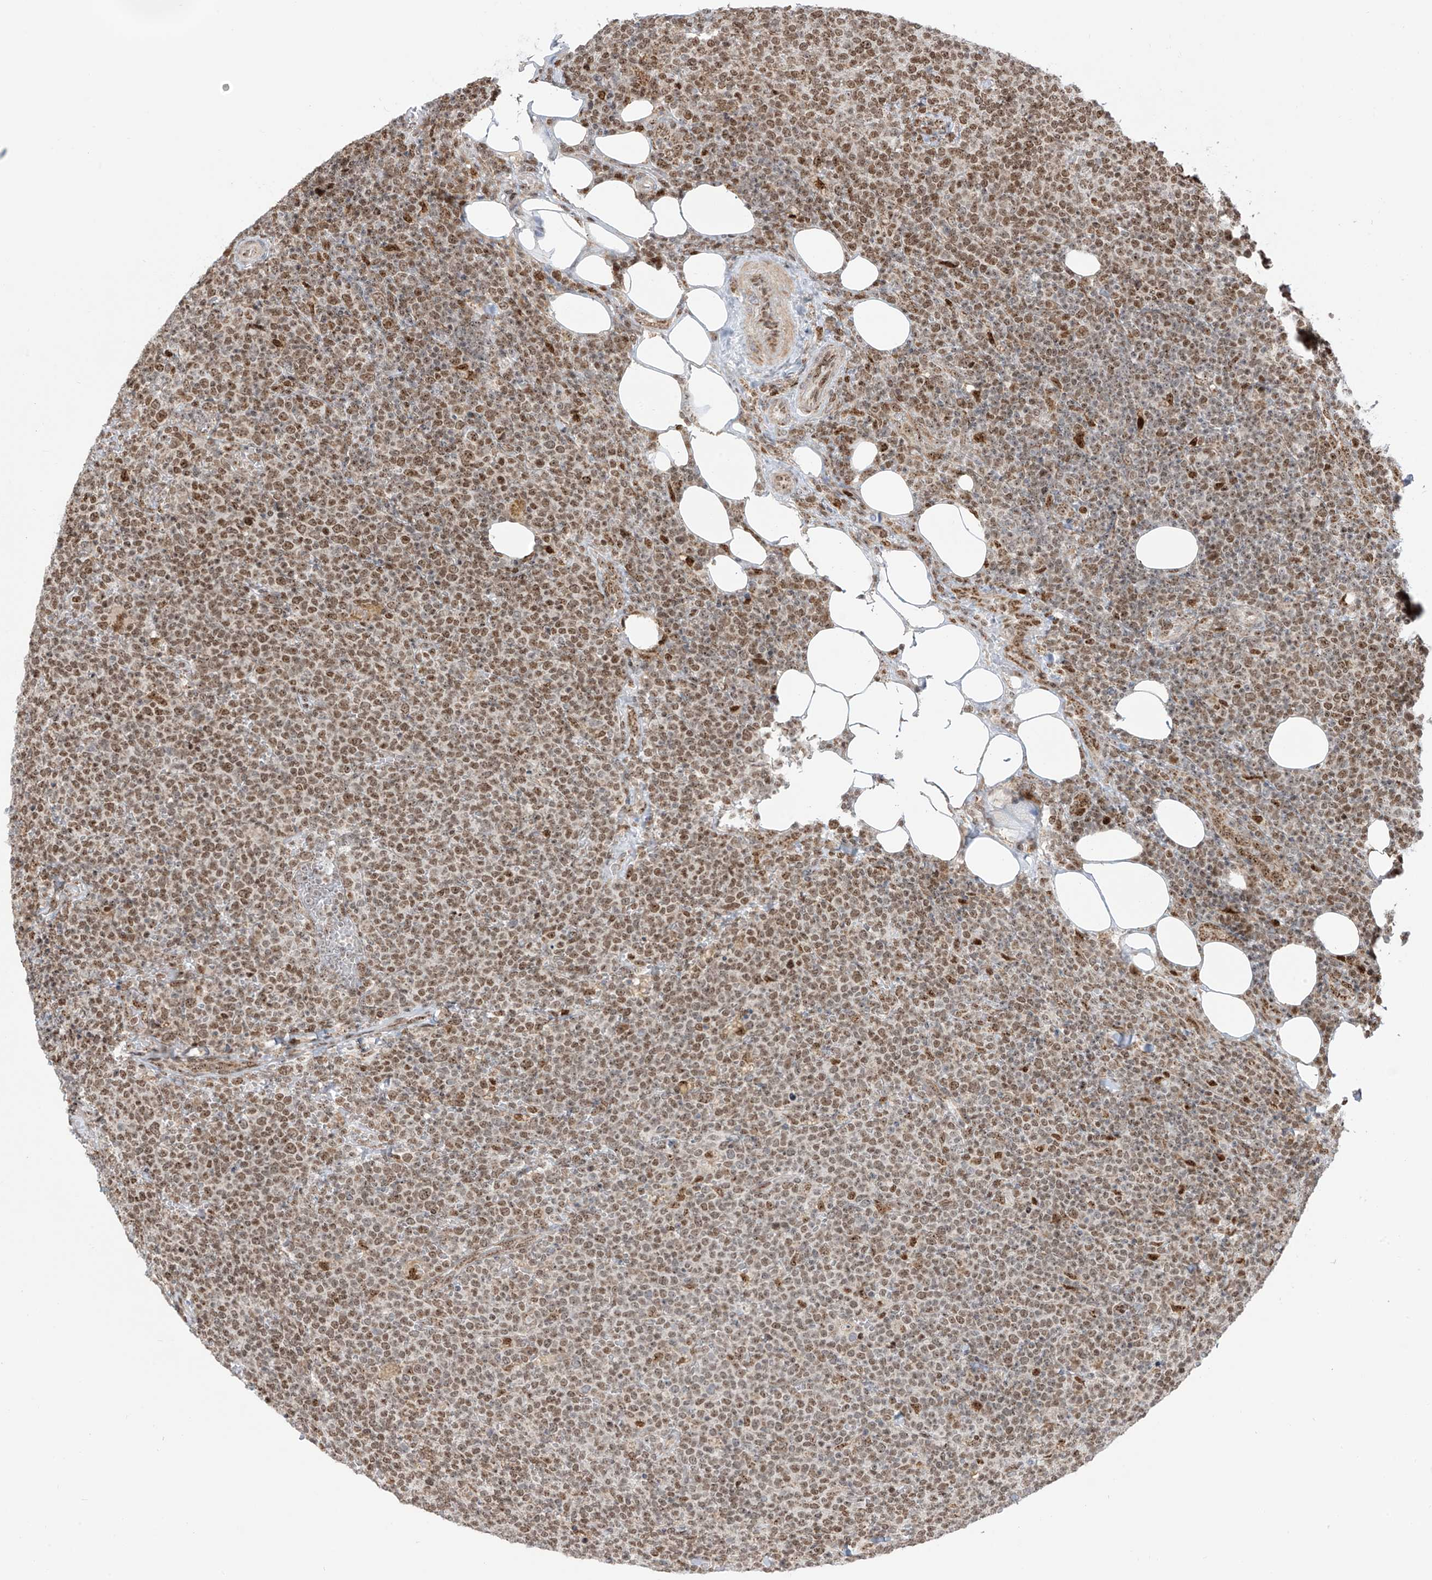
{"staining": {"intensity": "moderate", "quantity": ">75%", "location": "nuclear"}, "tissue": "lymphoma", "cell_type": "Tumor cells", "image_type": "cancer", "snomed": [{"axis": "morphology", "description": "Malignant lymphoma, non-Hodgkin's type, High grade"}, {"axis": "topography", "description": "Lymph node"}], "caption": "This histopathology image demonstrates immunohistochemistry (IHC) staining of lymphoma, with medium moderate nuclear expression in about >75% of tumor cells.", "gene": "ZBTB8A", "patient": {"sex": "male", "age": 61}}